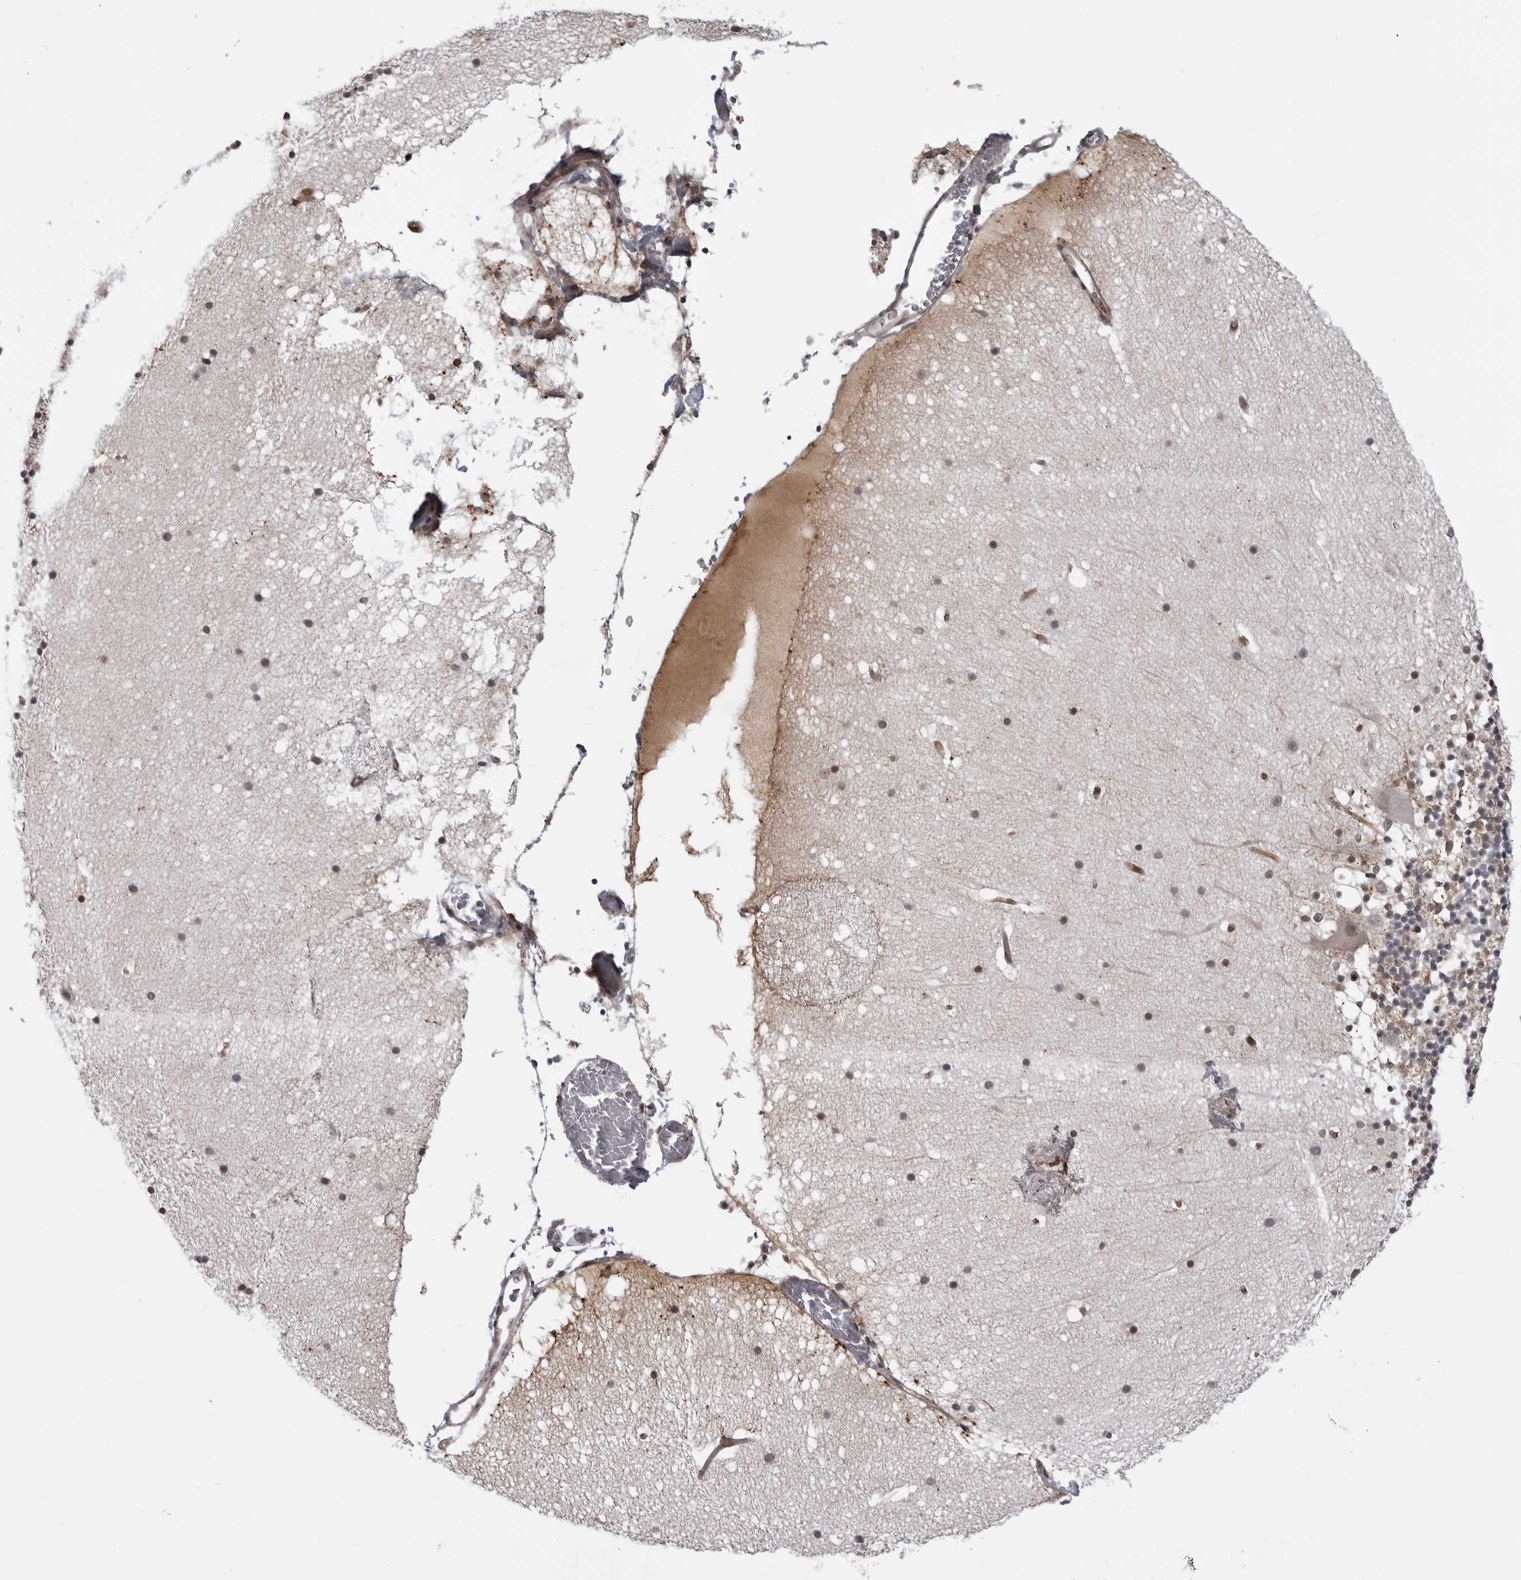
{"staining": {"intensity": "negative", "quantity": "none", "location": "none"}, "tissue": "cerebellum", "cell_type": "Cells in granular layer", "image_type": "normal", "snomed": [{"axis": "morphology", "description": "Normal tissue, NOS"}, {"axis": "topography", "description": "Cerebellum"}], "caption": "An image of human cerebellum is negative for staining in cells in granular layer. (Immunohistochemistry (ihc), brightfield microscopy, high magnification).", "gene": "MAPK12", "patient": {"sex": "male", "age": 57}}